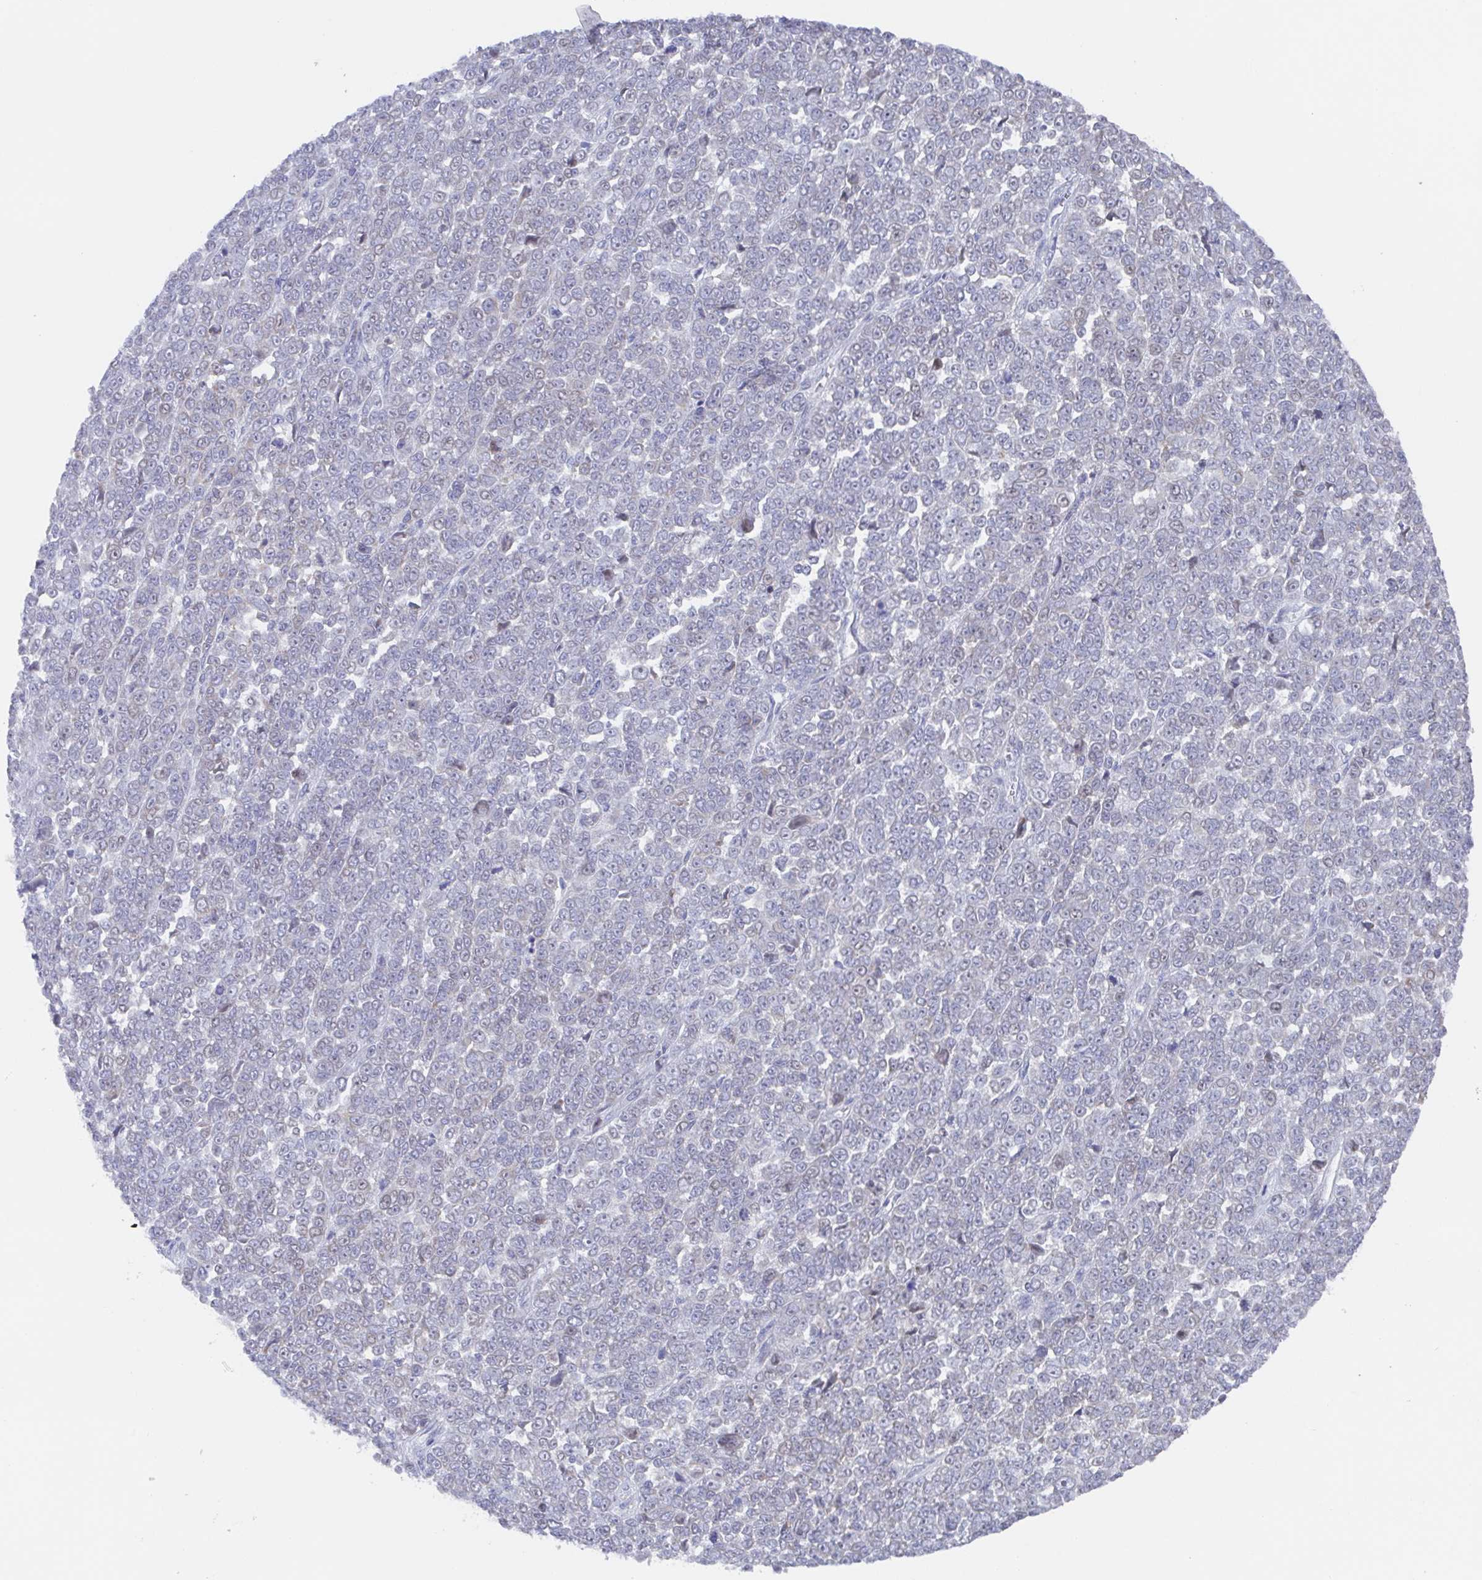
{"staining": {"intensity": "negative", "quantity": "none", "location": "none"}, "tissue": "melanoma", "cell_type": "Tumor cells", "image_type": "cancer", "snomed": [{"axis": "morphology", "description": "Malignant melanoma, NOS"}, {"axis": "topography", "description": "Skin"}], "caption": "Immunohistochemistry micrograph of neoplastic tissue: melanoma stained with DAB displays no significant protein expression in tumor cells. (Stains: DAB (3,3'-diaminobenzidine) immunohistochemistry (IHC) with hematoxylin counter stain, Microscopy: brightfield microscopy at high magnification).", "gene": "POU2F3", "patient": {"sex": "female", "age": 95}}